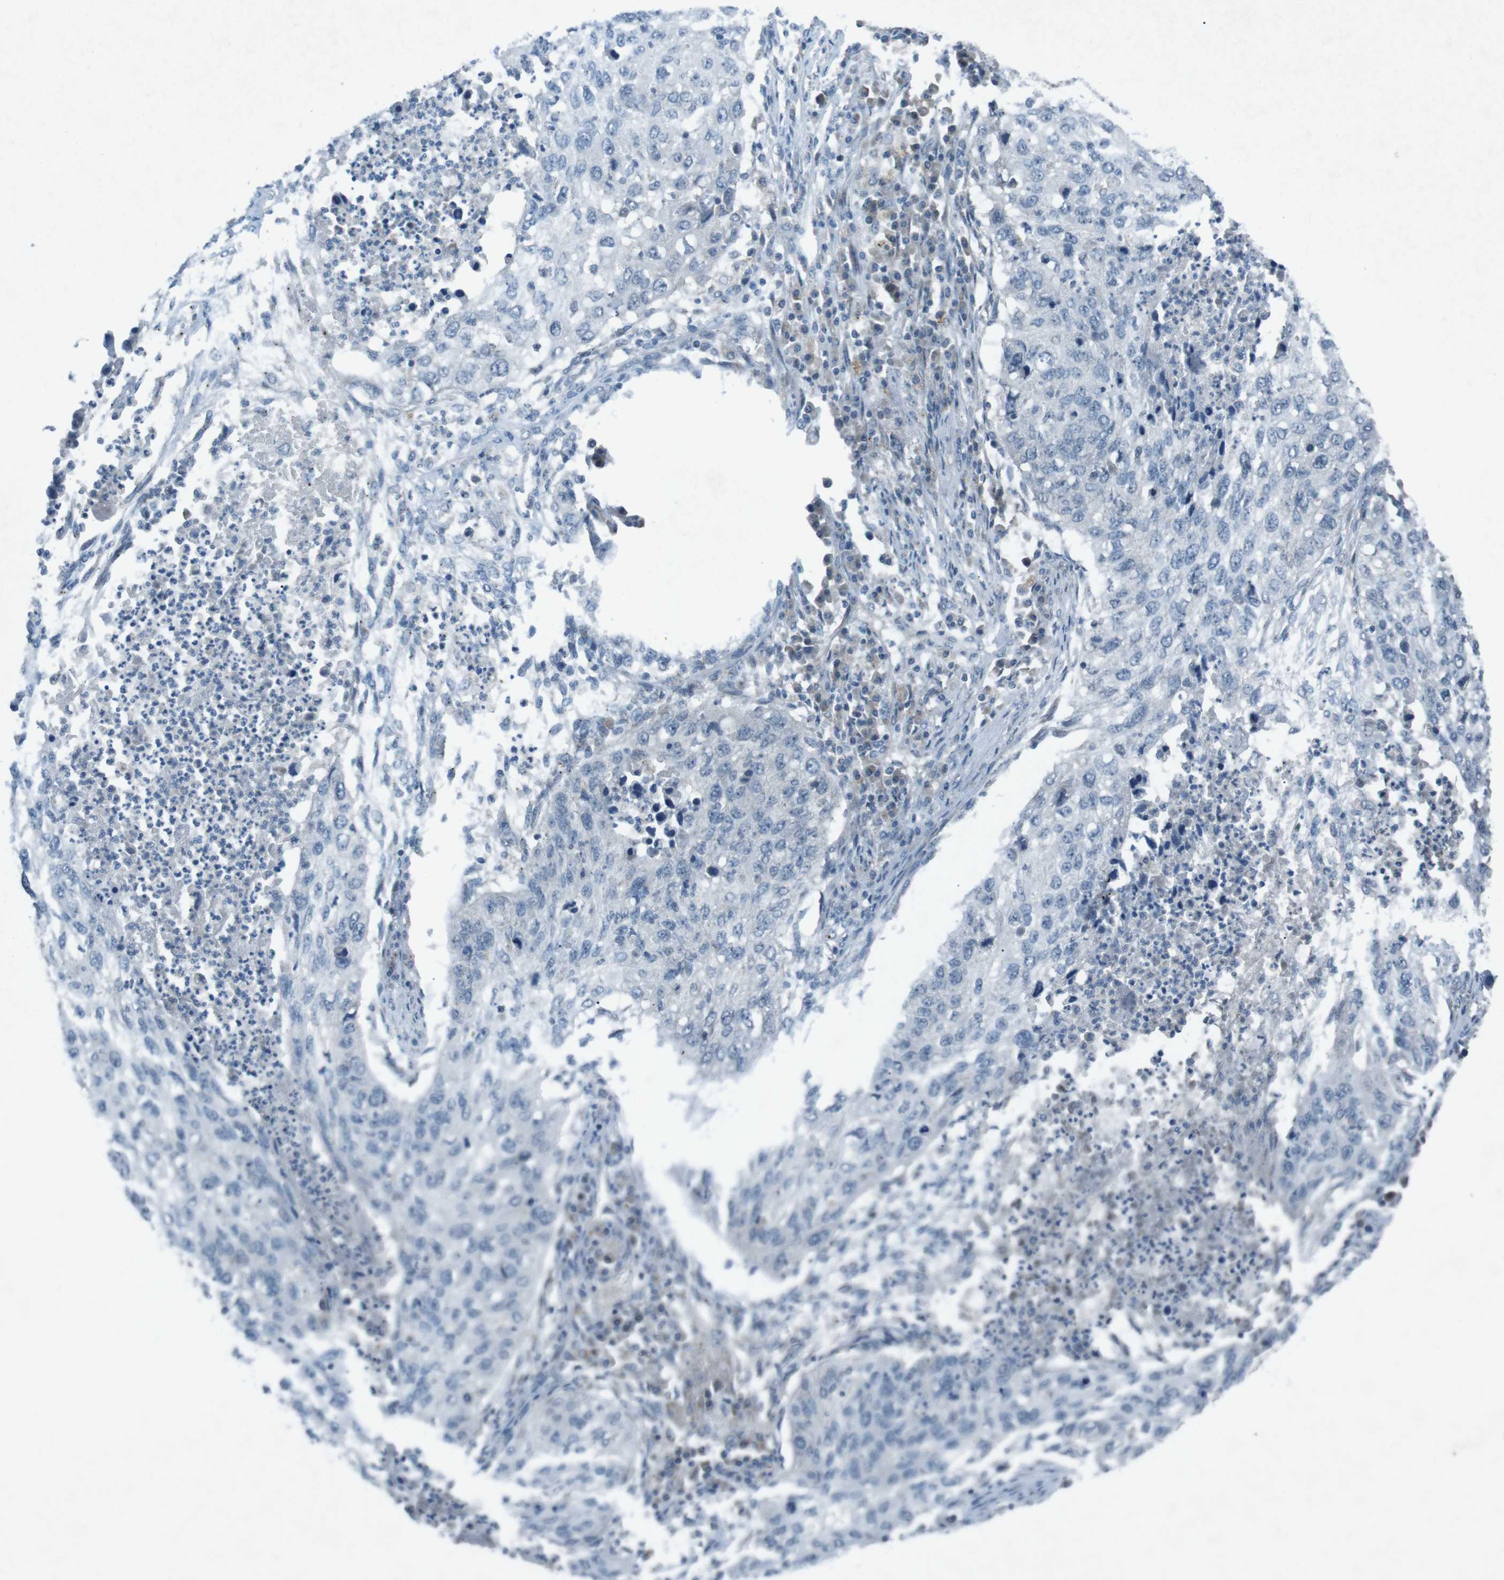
{"staining": {"intensity": "negative", "quantity": "none", "location": "none"}, "tissue": "lung cancer", "cell_type": "Tumor cells", "image_type": "cancer", "snomed": [{"axis": "morphology", "description": "Squamous cell carcinoma, NOS"}, {"axis": "topography", "description": "Lung"}], "caption": "This micrograph is of lung squamous cell carcinoma stained with immunohistochemistry to label a protein in brown with the nuclei are counter-stained blue. There is no expression in tumor cells.", "gene": "FCRLA", "patient": {"sex": "female", "age": 63}}